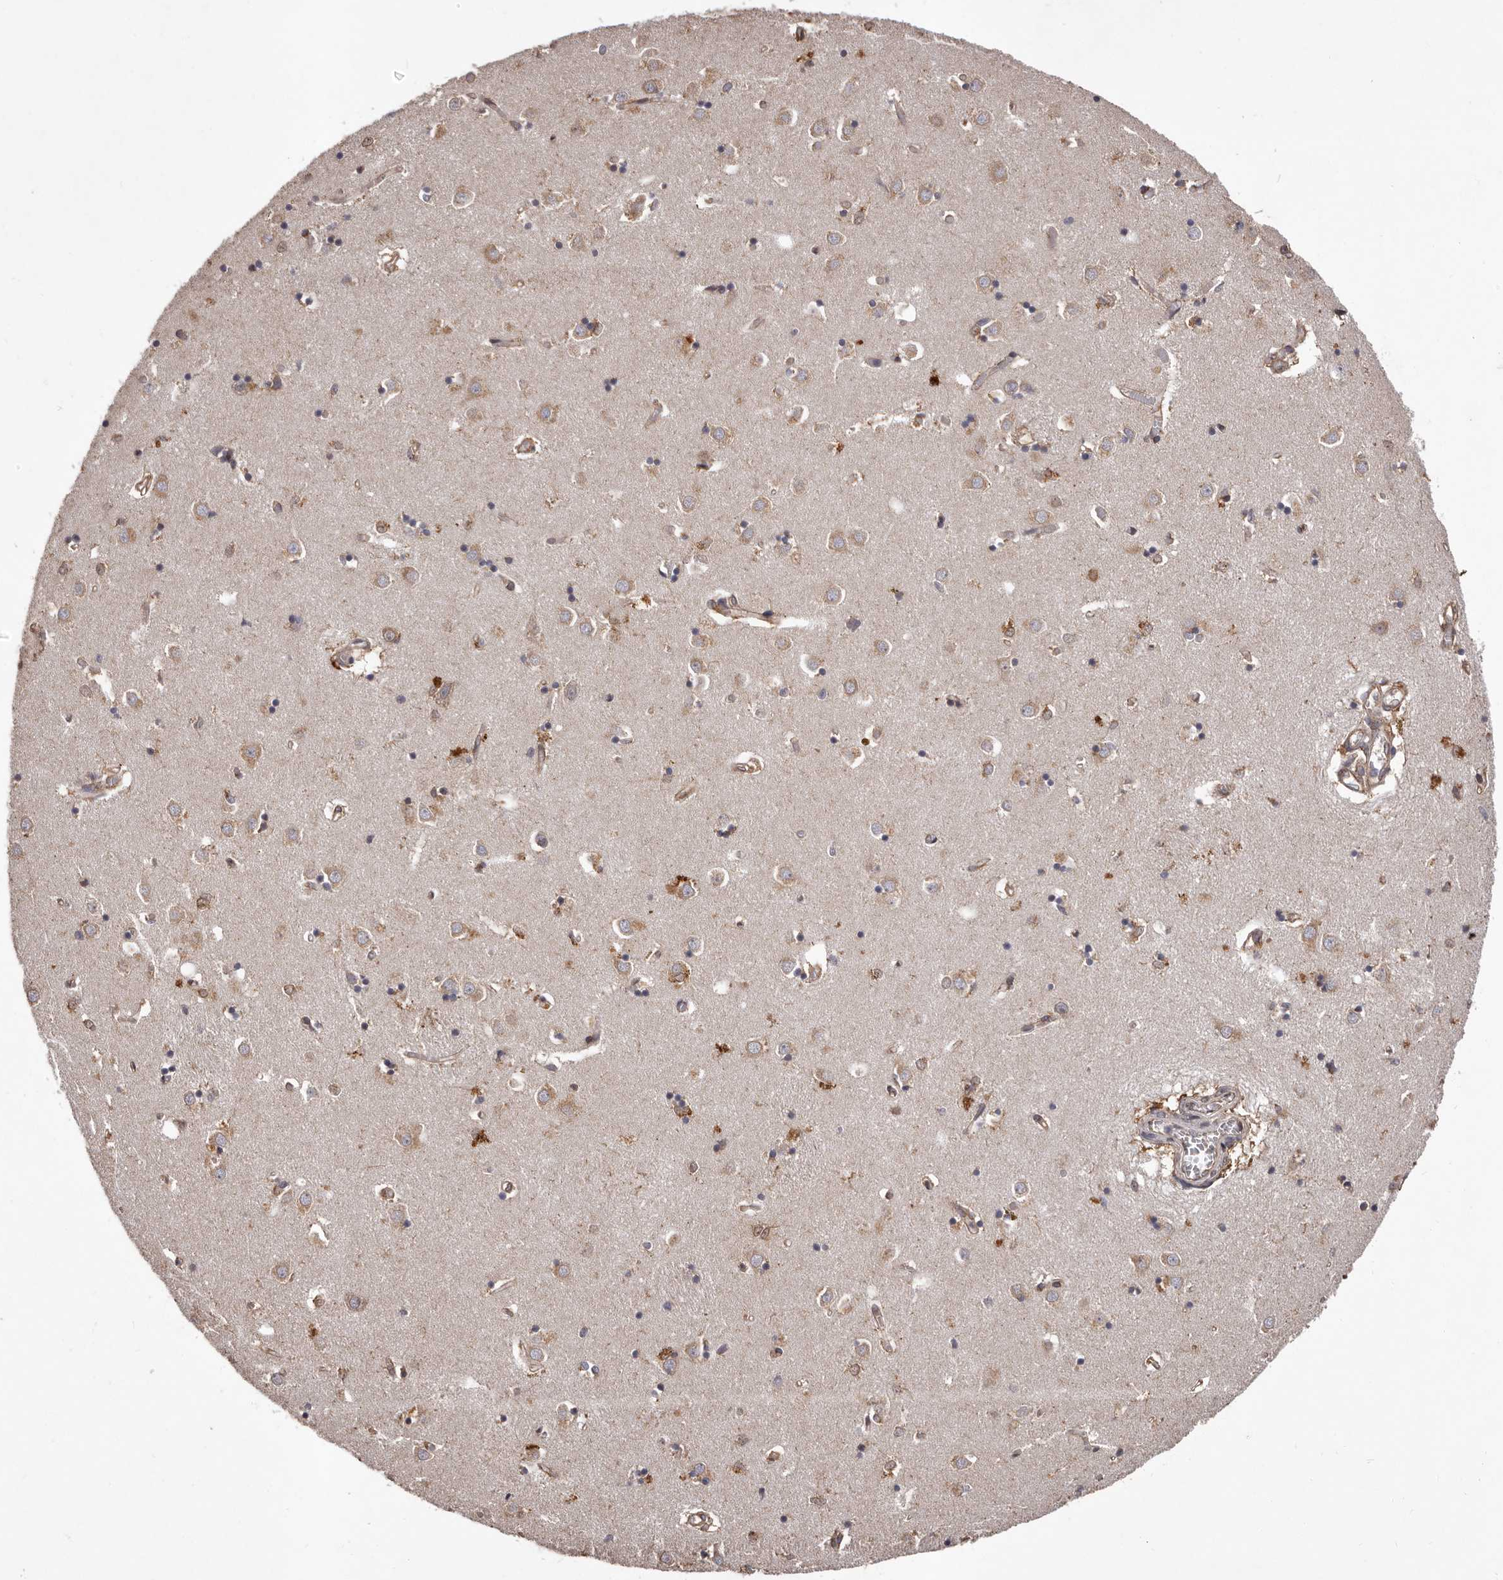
{"staining": {"intensity": "moderate", "quantity": ">75%", "location": "cytoplasmic/membranous"}, "tissue": "caudate", "cell_type": "Glial cells", "image_type": "normal", "snomed": [{"axis": "morphology", "description": "Normal tissue, NOS"}, {"axis": "topography", "description": "Lateral ventricle wall"}], "caption": "This micrograph shows benign caudate stained with immunohistochemistry to label a protein in brown. The cytoplasmic/membranous of glial cells show moderate positivity for the protein. Nuclei are counter-stained blue.", "gene": "GADD45B", "patient": {"sex": "male", "age": 70}}